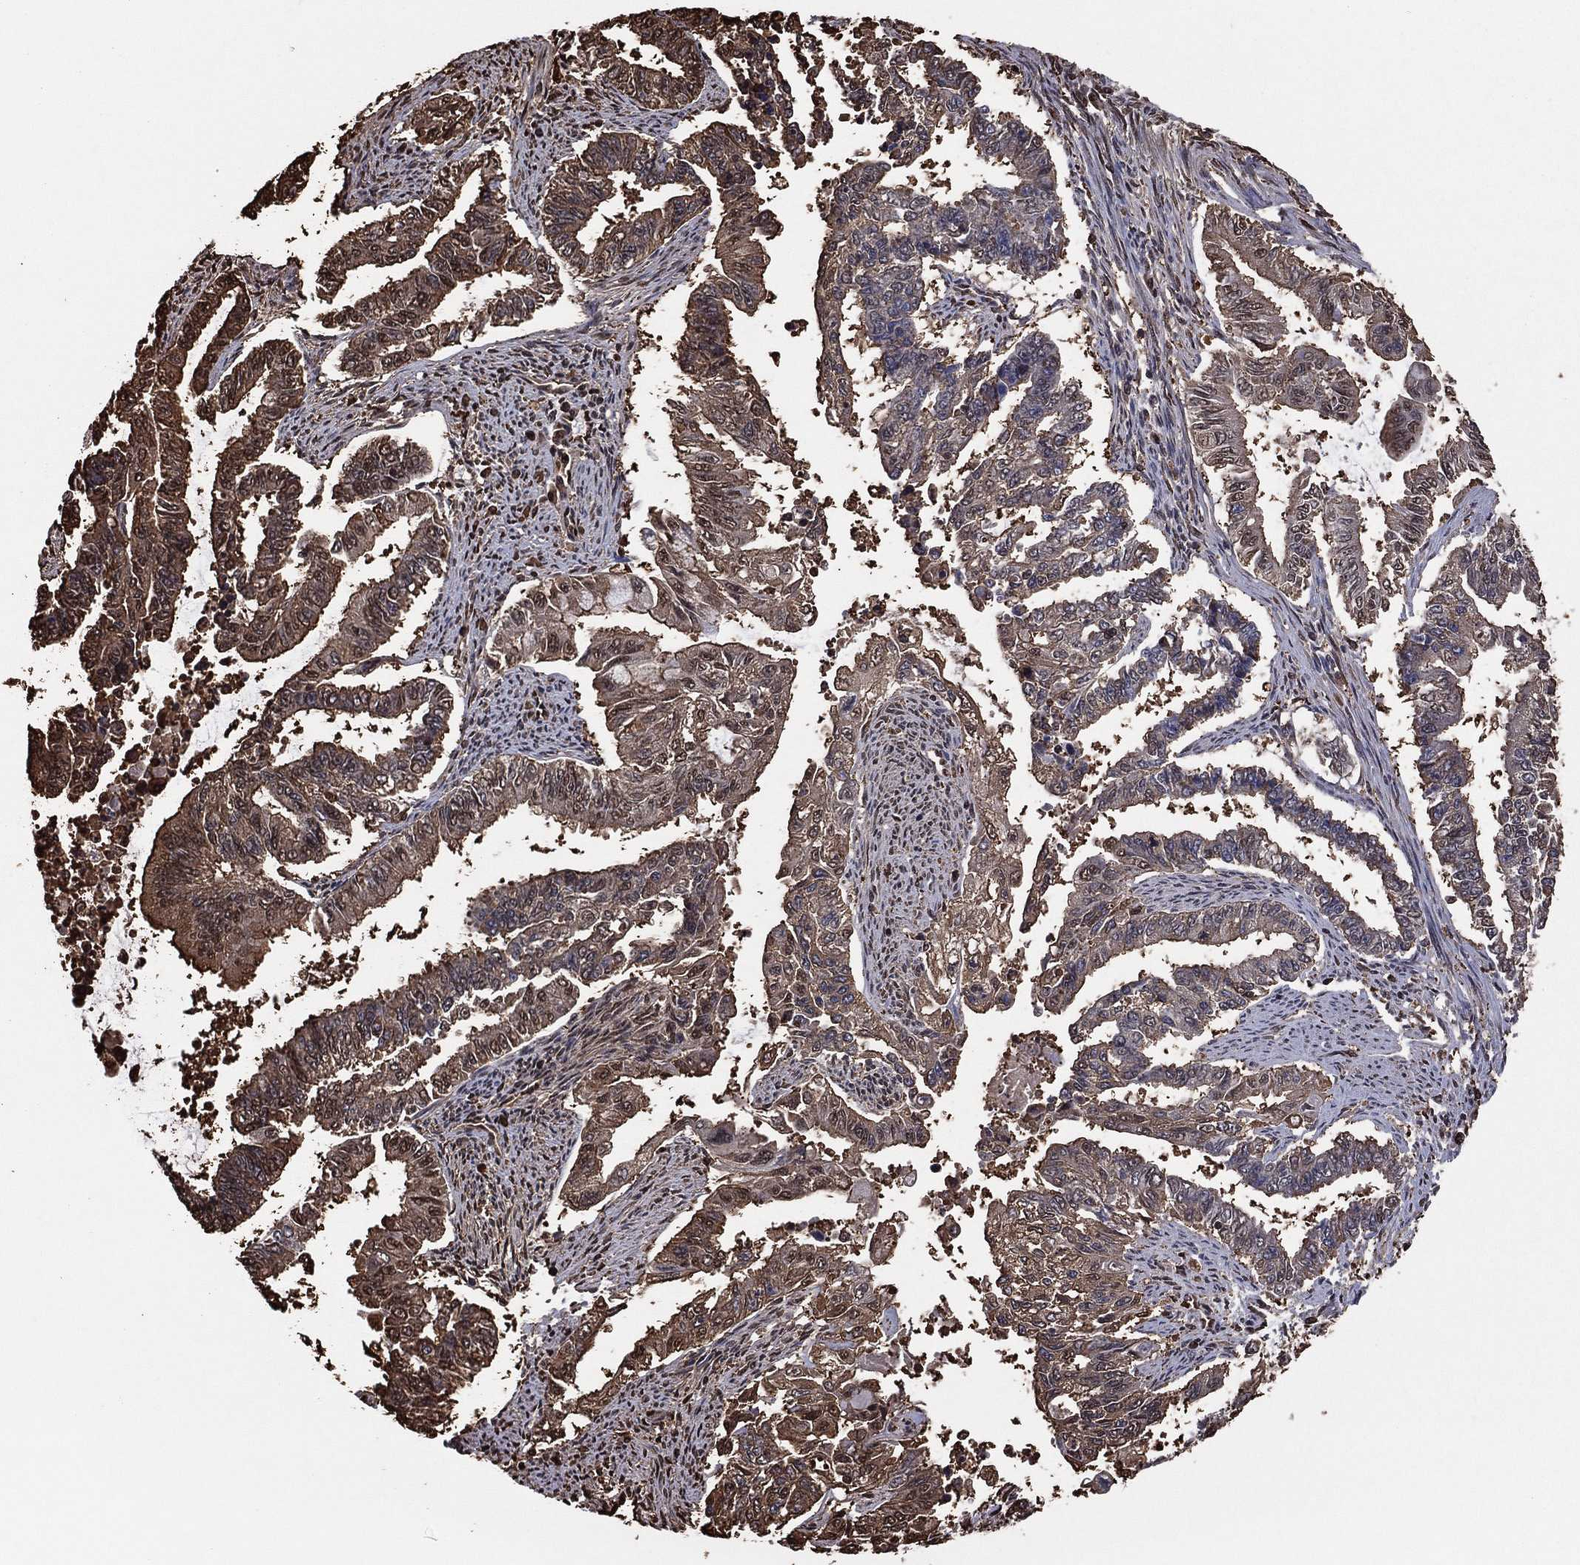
{"staining": {"intensity": "moderate", "quantity": ">75%", "location": "cytoplasmic/membranous,nuclear"}, "tissue": "endometrial cancer", "cell_type": "Tumor cells", "image_type": "cancer", "snomed": [{"axis": "morphology", "description": "Adenocarcinoma, NOS"}, {"axis": "topography", "description": "Uterus"}], "caption": "IHC histopathology image of human endometrial adenocarcinoma stained for a protein (brown), which shows medium levels of moderate cytoplasmic/membranous and nuclear staining in approximately >75% of tumor cells.", "gene": "GAPDH", "patient": {"sex": "female", "age": 59}}